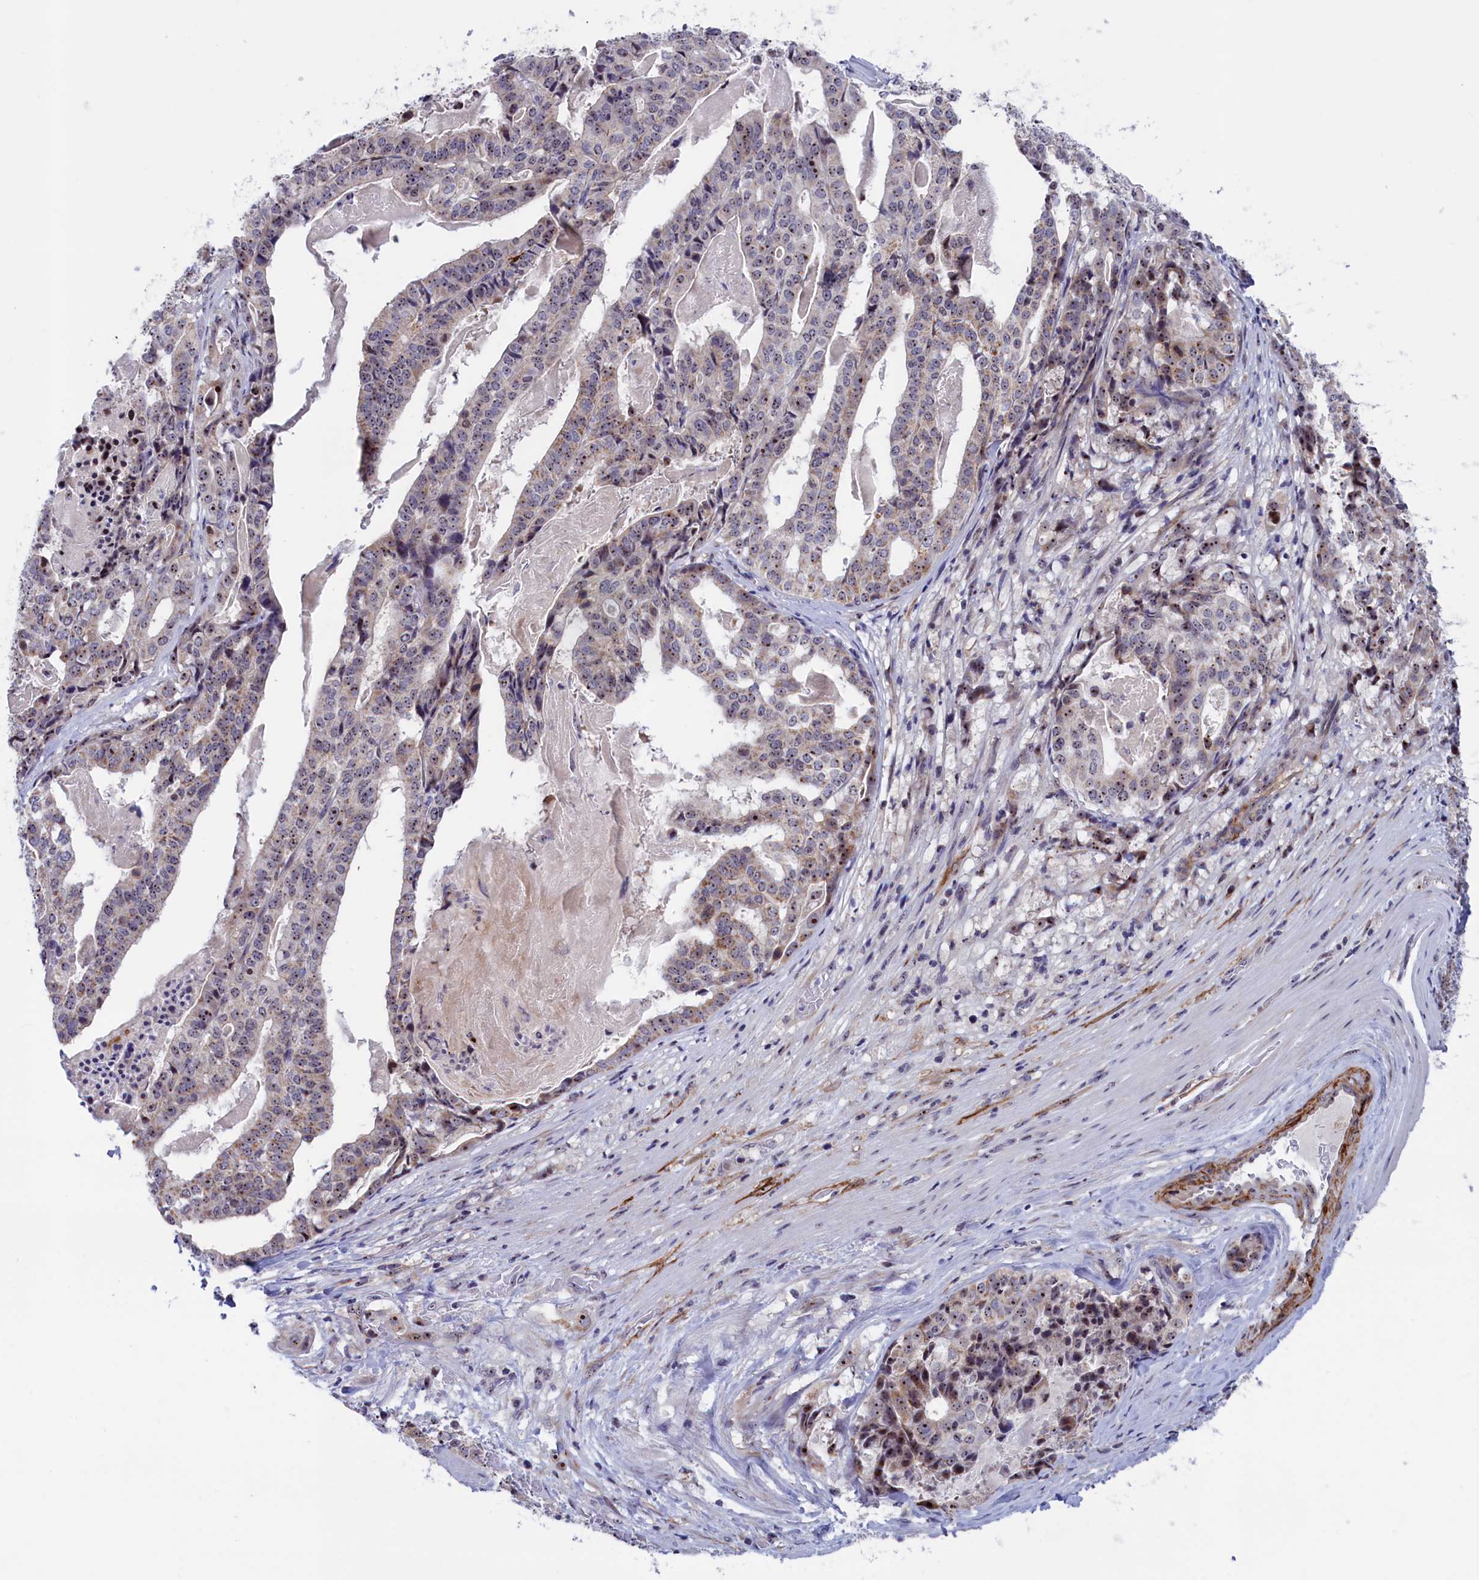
{"staining": {"intensity": "moderate", "quantity": "25%-75%", "location": "nuclear"}, "tissue": "stomach cancer", "cell_type": "Tumor cells", "image_type": "cancer", "snomed": [{"axis": "morphology", "description": "Adenocarcinoma, NOS"}, {"axis": "topography", "description": "Stomach"}], "caption": "Brown immunohistochemical staining in stomach cancer shows moderate nuclear positivity in about 25%-75% of tumor cells. (IHC, brightfield microscopy, high magnification).", "gene": "PPAN", "patient": {"sex": "male", "age": 48}}